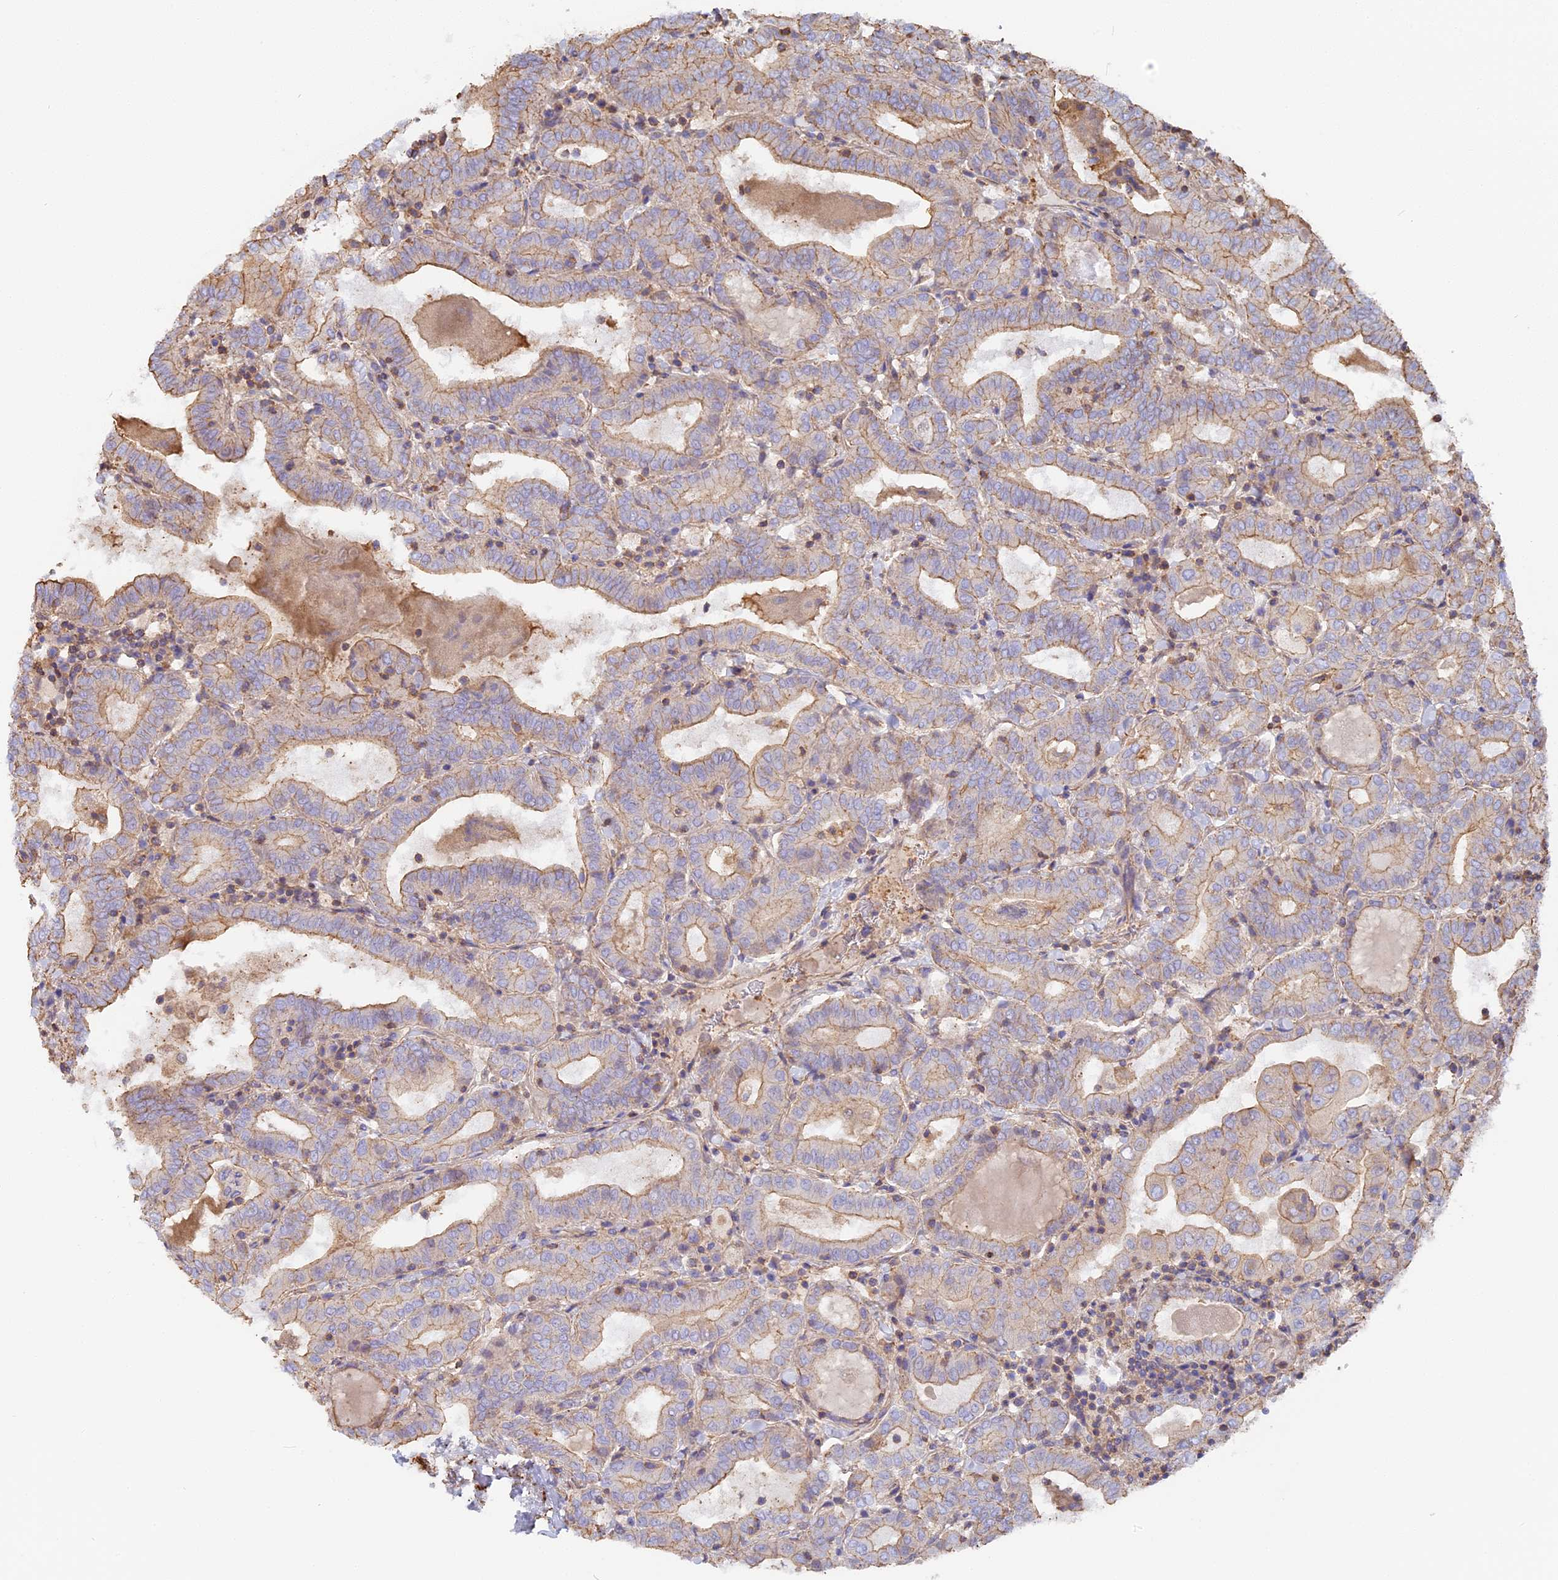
{"staining": {"intensity": "weak", "quantity": "25%-75%", "location": "cytoplasmic/membranous"}, "tissue": "thyroid cancer", "cell_type": "Tumor cells", "image_type": "cancer", "snomed": [{"axis": "morphology", "description": "Papillary adenocarcinoma, NOS"}, {"axis": "topography", "description": "Thyroid gland"}], "caption": "Immunohistochemistry micrograph of neoplastic tissue: thyroid cancer (papillary adenocarcinoma) stained using immunohistochemistry demonstrates low levels of weak protein expression localized specifically in the cytoplasmic/membranous of tumor cells, appearing as a cytoplasmic/membranous brown color.", "gene": "VPS18", "patient": {"sex": "female", "age": 72}}